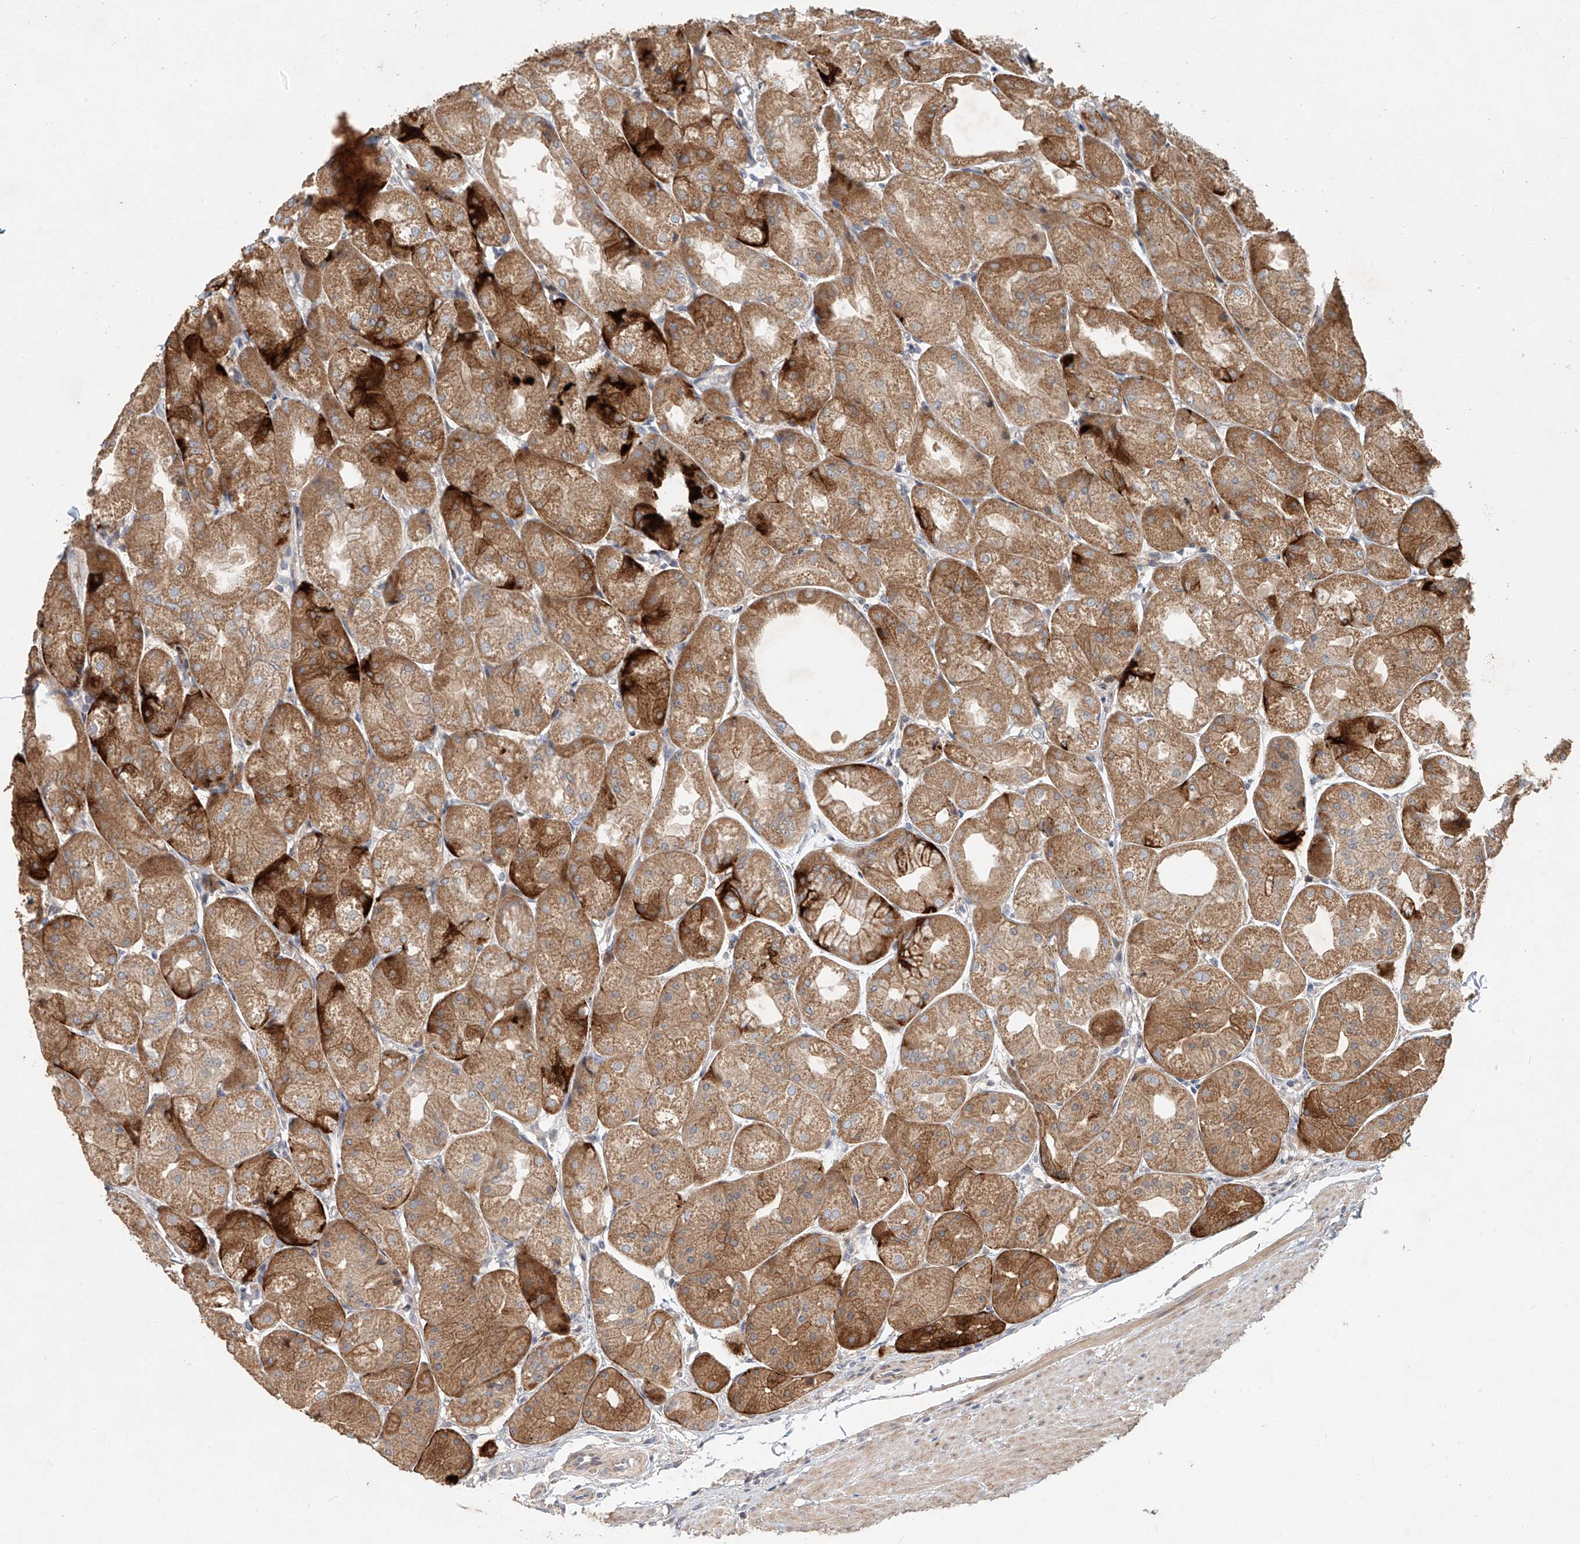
{"staining": {"intensity": "moderate", "quantity": ">75%", "location": "cytoplasmic/membranous"}, "tissue": "stomach", "cell_type": "Glandular cells", "image_type": "normal", "snomed": [{"axis": "morphology", "description": "Normal tissue, NOS"}, {"axis": "topography", "description": "Stomach, upper"}], "caption": "Moderate cytoplasmic/membranous staining is appreciated in about >75% of glandular cells in benign stomach. Nuclei are stained in blue.", "gene": "TMEM61", "patient": {"sex": "male", "age": 72}}